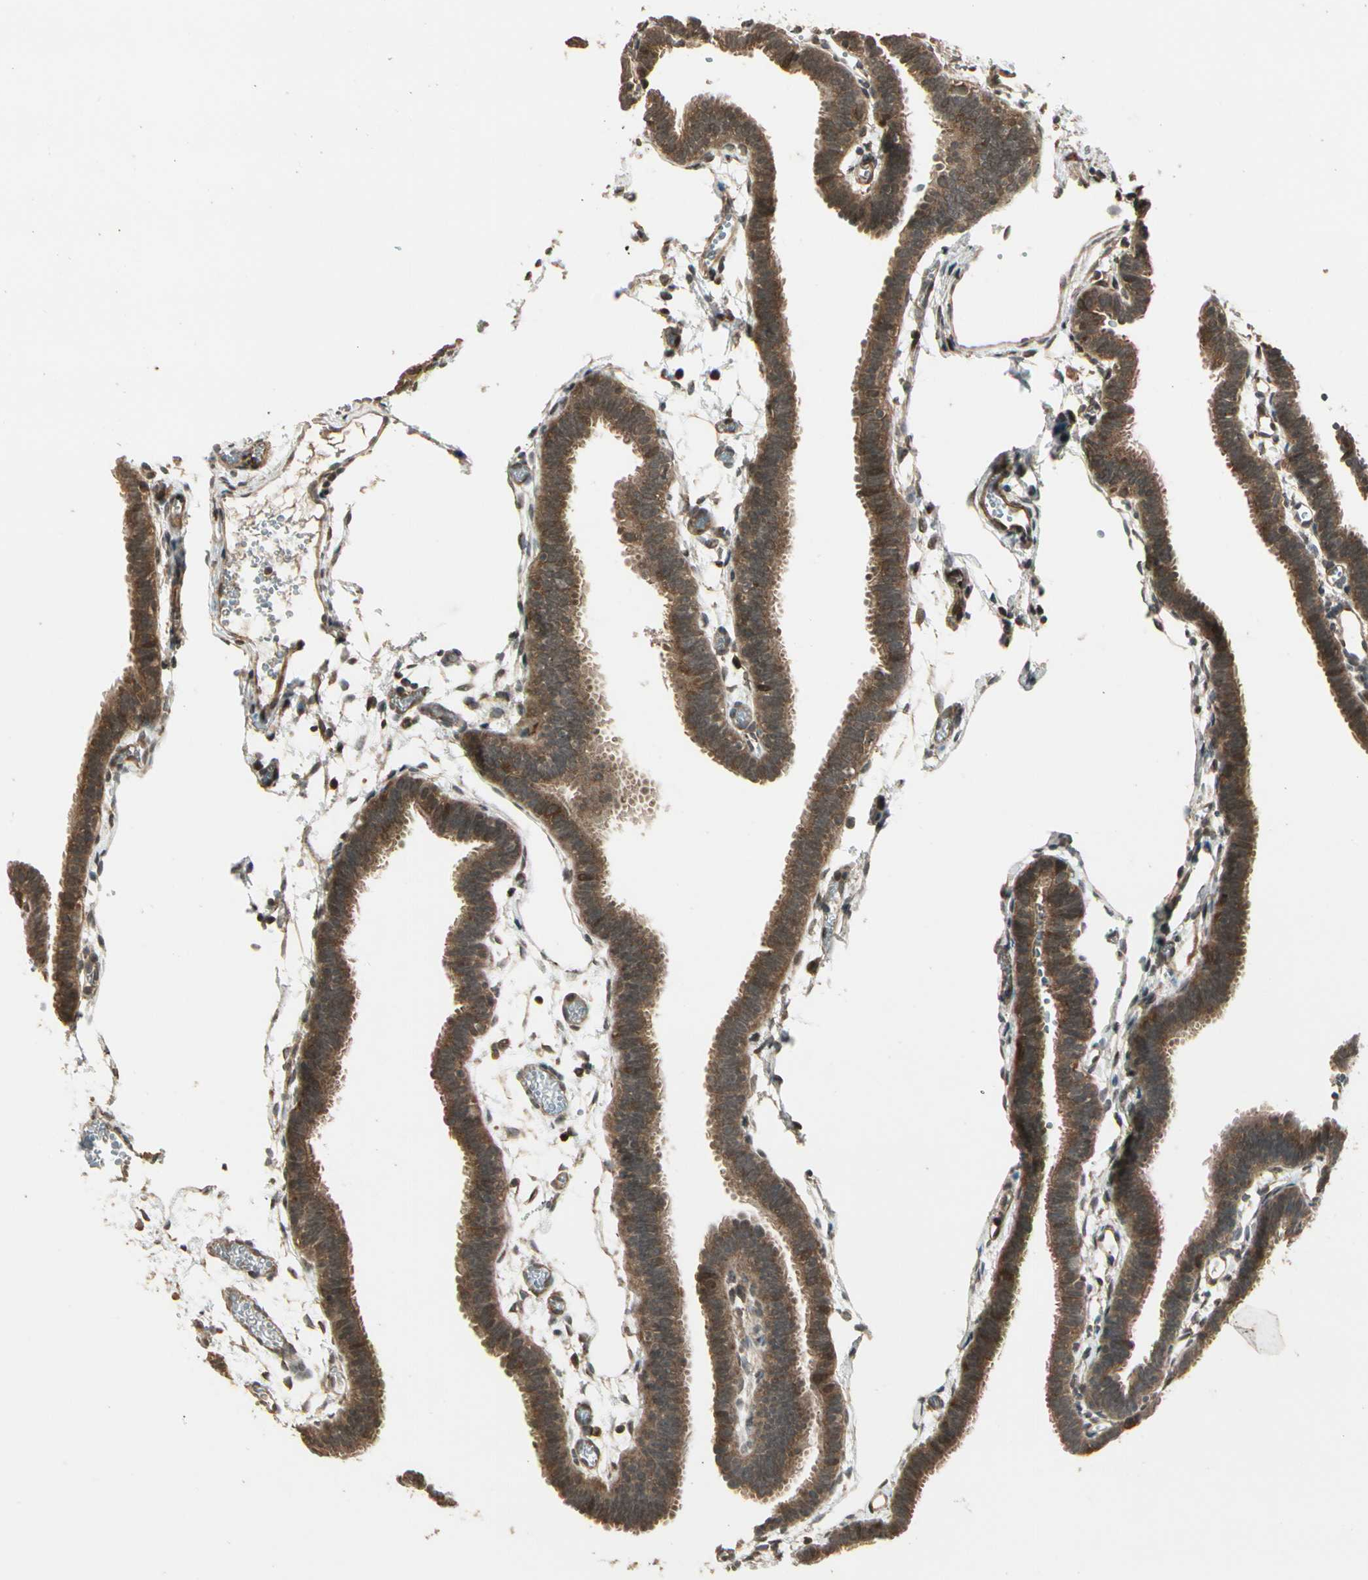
{"staining": {"intensity": "moderate", "quantity": ">75%", "location": "cytoplasmic/membranous"}, "tissue": "fallopian tube", "cell_type": "Glandular cells", "image_type": "normal", "snomed": [{"axis": "morphology", "description": "Normal tissue, NOS"}, {"axis": "topography", "description": "Fallopian tube"}], "caption": "IHC of unremarkable human fallopian tube displays medium levels of moderate cytoplasmic/membranous expression in approximately >75% of glandular cells.", "gene": "GLUL", "patient": {"sex": "female", "age": 29}}